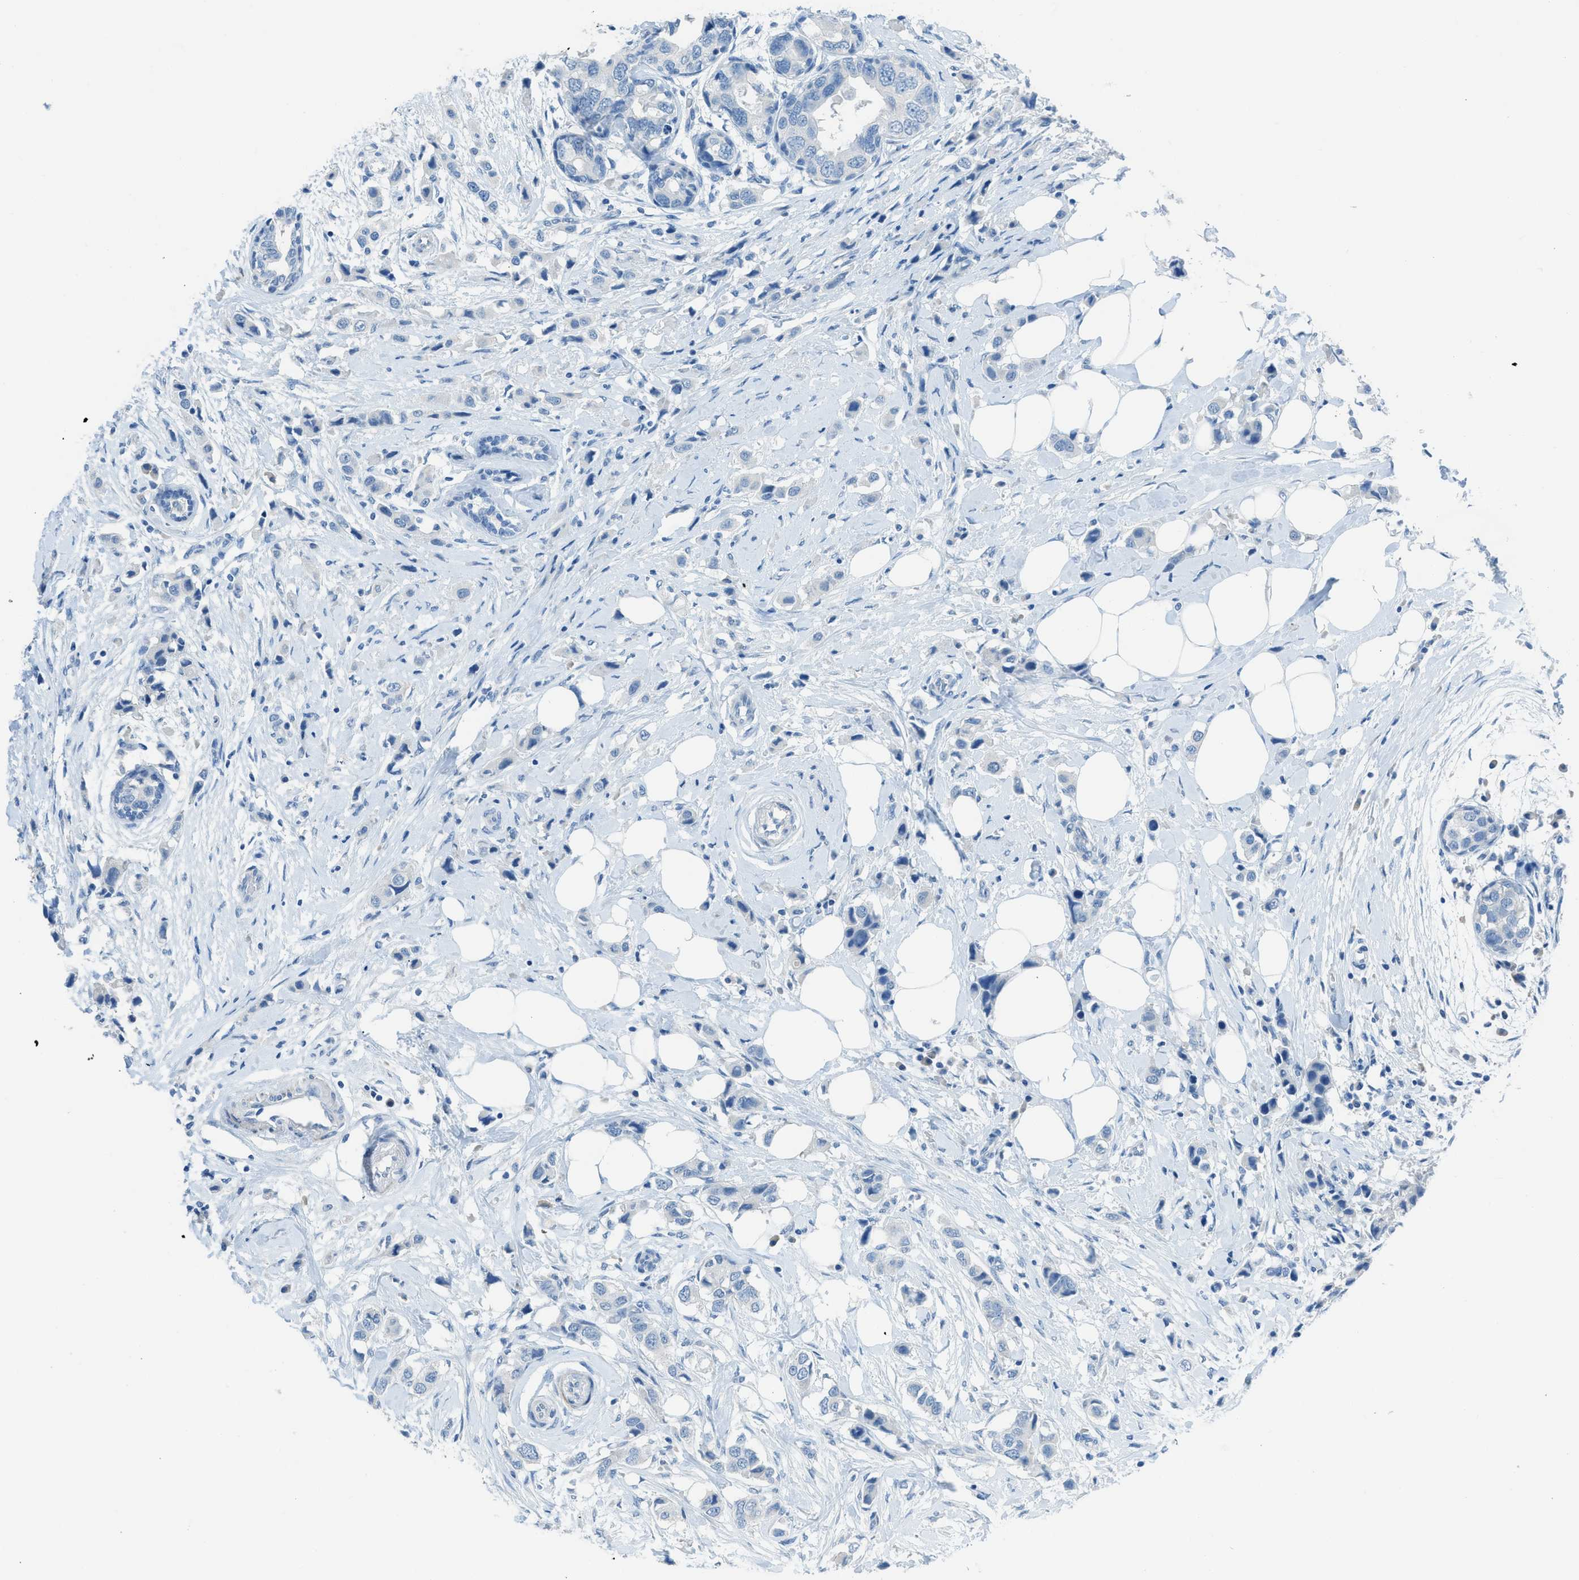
{"staining": {"intensity": "negative", "quantity": "none", "location": "none"}, "tissue": "breast cancer", "cell_type": "Tumor cells", "image_type": "cancer", "snomed": [{"axis": "morphology", "description": "Normal tissue, NOS"}, {"axis": "morphology", "description": "Duct carcinoma"}, {"axis": "topography", "description": "Breast"}], "caption": "High power microscopy histopathology image of an immunohistochemistry image of invasive ductal carcinoma (breast), revealing no significant expression in tumor cells. (DAB (3,3'-diaminobenzidine) immunohistochemistry visualized using brightfield microscopy, high magnification).", "gene": "ACAN", "patient": {"sex": "female", "age": 50}}